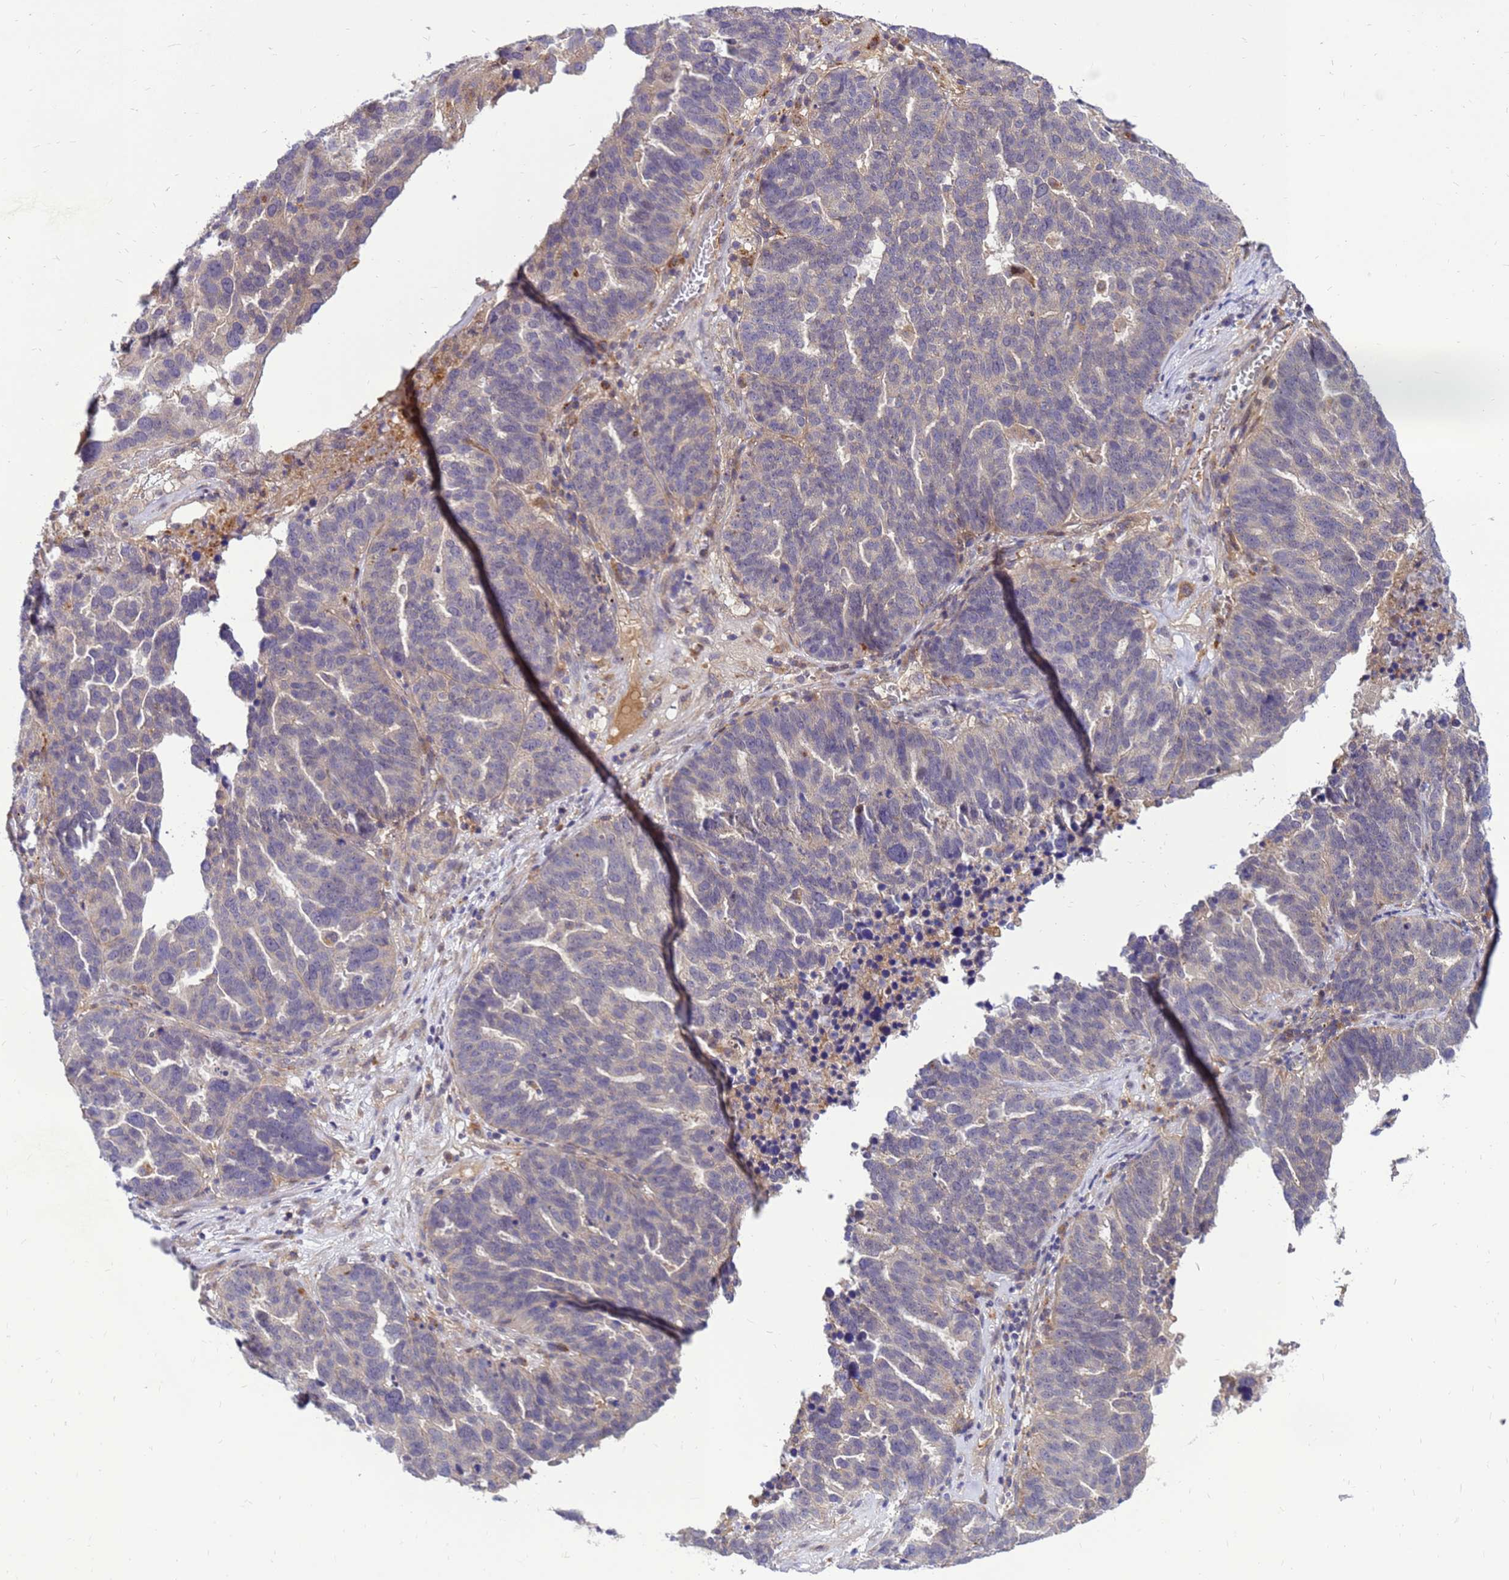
{"staining": {"intensity": "negative", "quantity": "none", "location": "none"}, "tissue": "ovarian cancer", "cell_type": "Tumor cells", "image_type": "cancer", "snomed": [{"axis": "morphology", "description": "Cystadenocarcinoma, serous, NOS"}, {"axis": "topography", "description": "Ovary"}], "caption": "High magnification brightfield microscopy of serous cystadenocarcinoma (ovarian) stained with DAB (brown) and counterstained with hematoxylin (blue): tumor cells show no significant staining. (Immunohistochemistry, brightfield microscopy, high magnification).", "gene": "ENOPH1", "patient": {"sex": "female", "age": 59}}